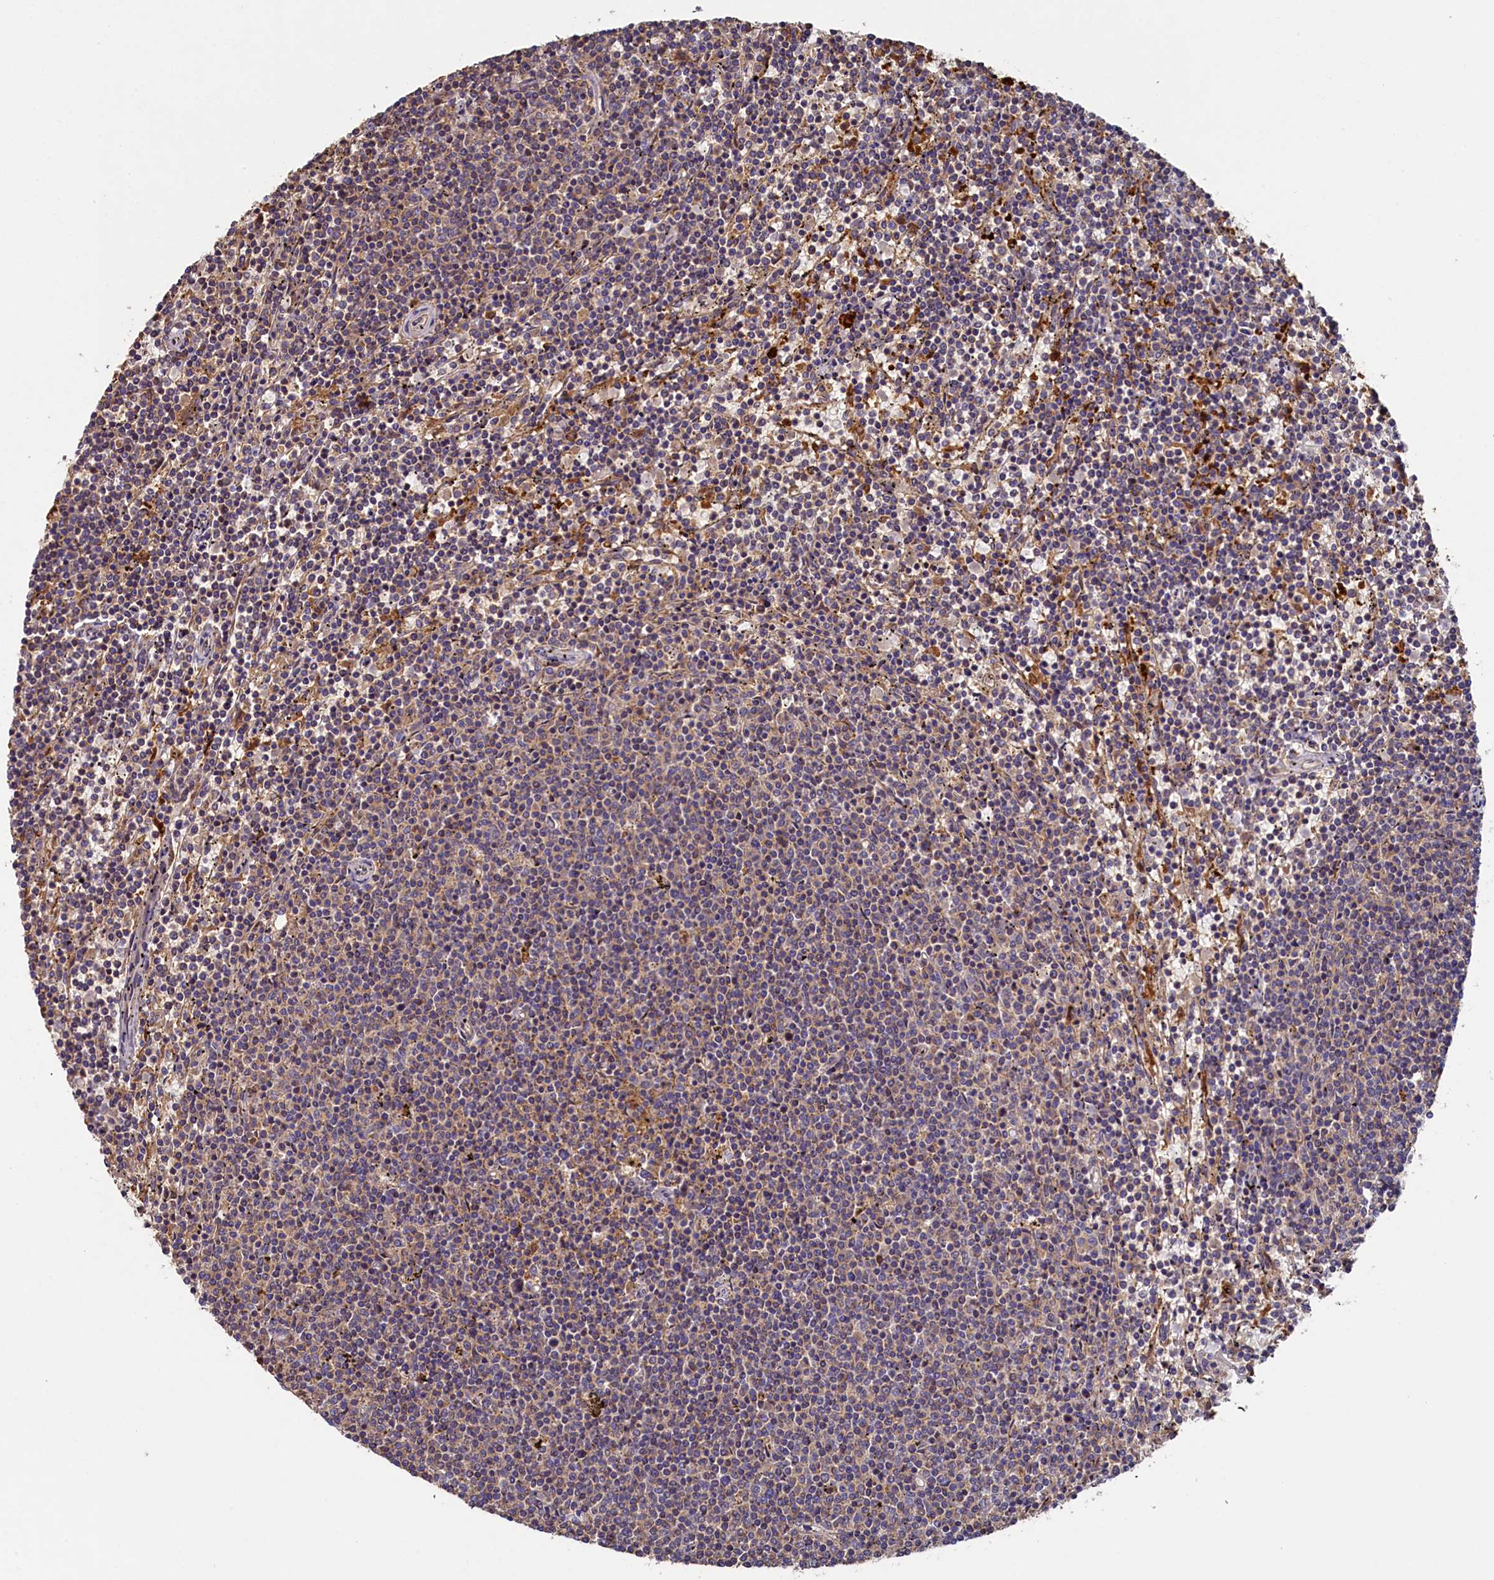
{"staining": {"intensity": "weak", "quantity": "25%-75%", "location": "cytoplasmic/membranous"}, "tissue": "lymphoma", "cell_type": "Tumor cells", "image_type": "cancer", "snomed": [{"axis": "morphology", "description": "Malignant lymphoma, non-Hodgkin's type, Low grade"}, {"axis": "topography", "description": "Spleen"}], "caption": "This photomicrograph reveals low-grade malignant lymphoma, non-Hodgkin's type stained with immunohistochemistry (IHC) to label a protein in brown. The cytoplasmic/membranous of tumor cells show weak positivity for the protein. Nuclei are counter-stained blue.", "gene": "SEC31B", "patient": {"sex": "female", "age": 50}}